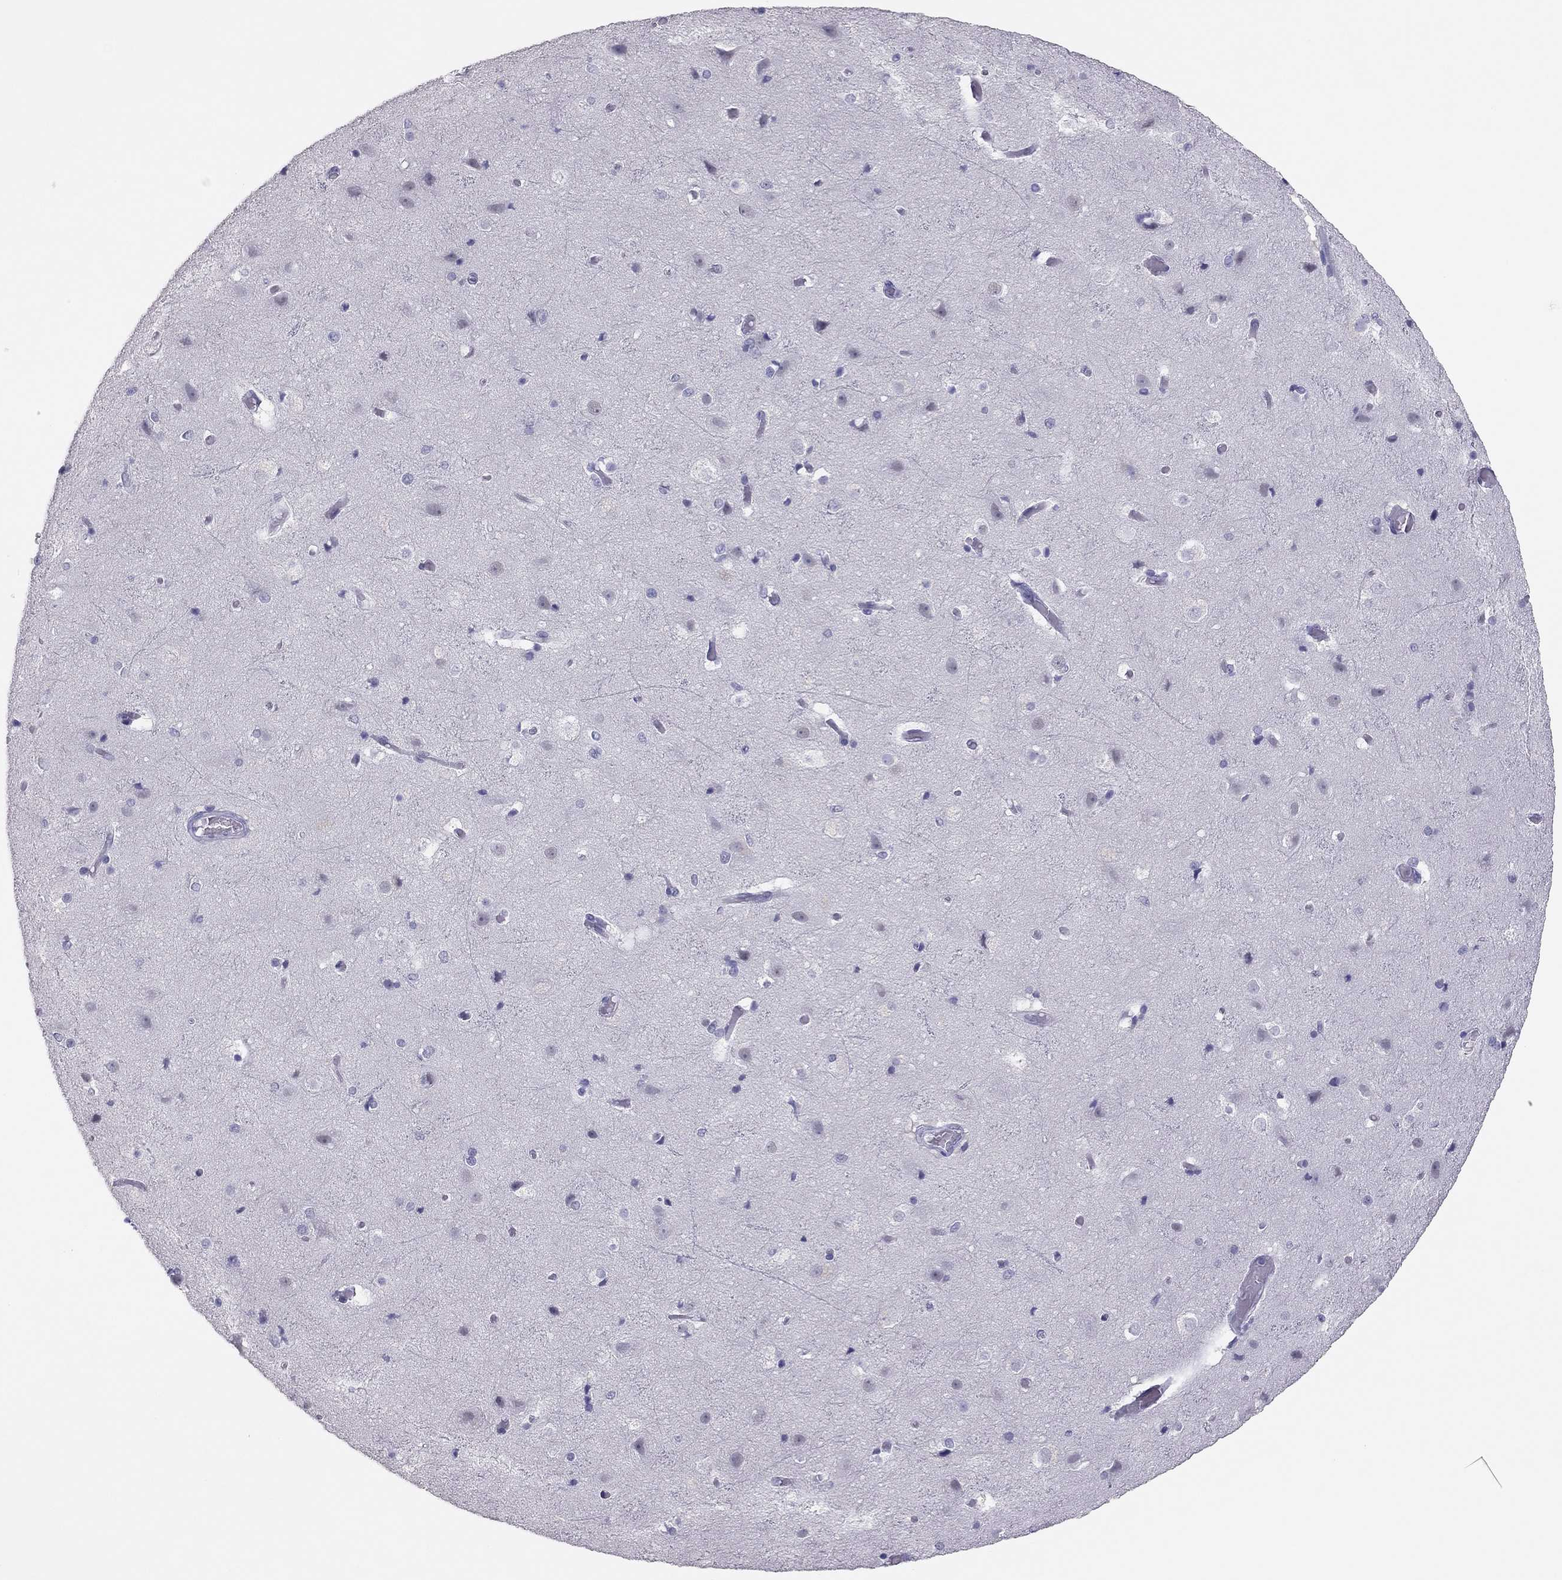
{"staining": {"intensity": "negative", "quantity": "none", "location": "none"}, "tissue": "cerebral cortex", "cell_type": "Endothelial cells", "image_type": "normal", "snomed": [{"axis": "morphology", "description": "Normal tissue, NOS"}, {"axis": "topography", "description": "Cerebral cortex"}], "caption": "Immunohistochemistry (IHC) histopathology image of unremarkable cerebral cortex stained for a protein (brown), which demonstrates no expression in endothelial cells.", "gene": "PHOX2A", "patient": {"sex": "female", "age": 52}}